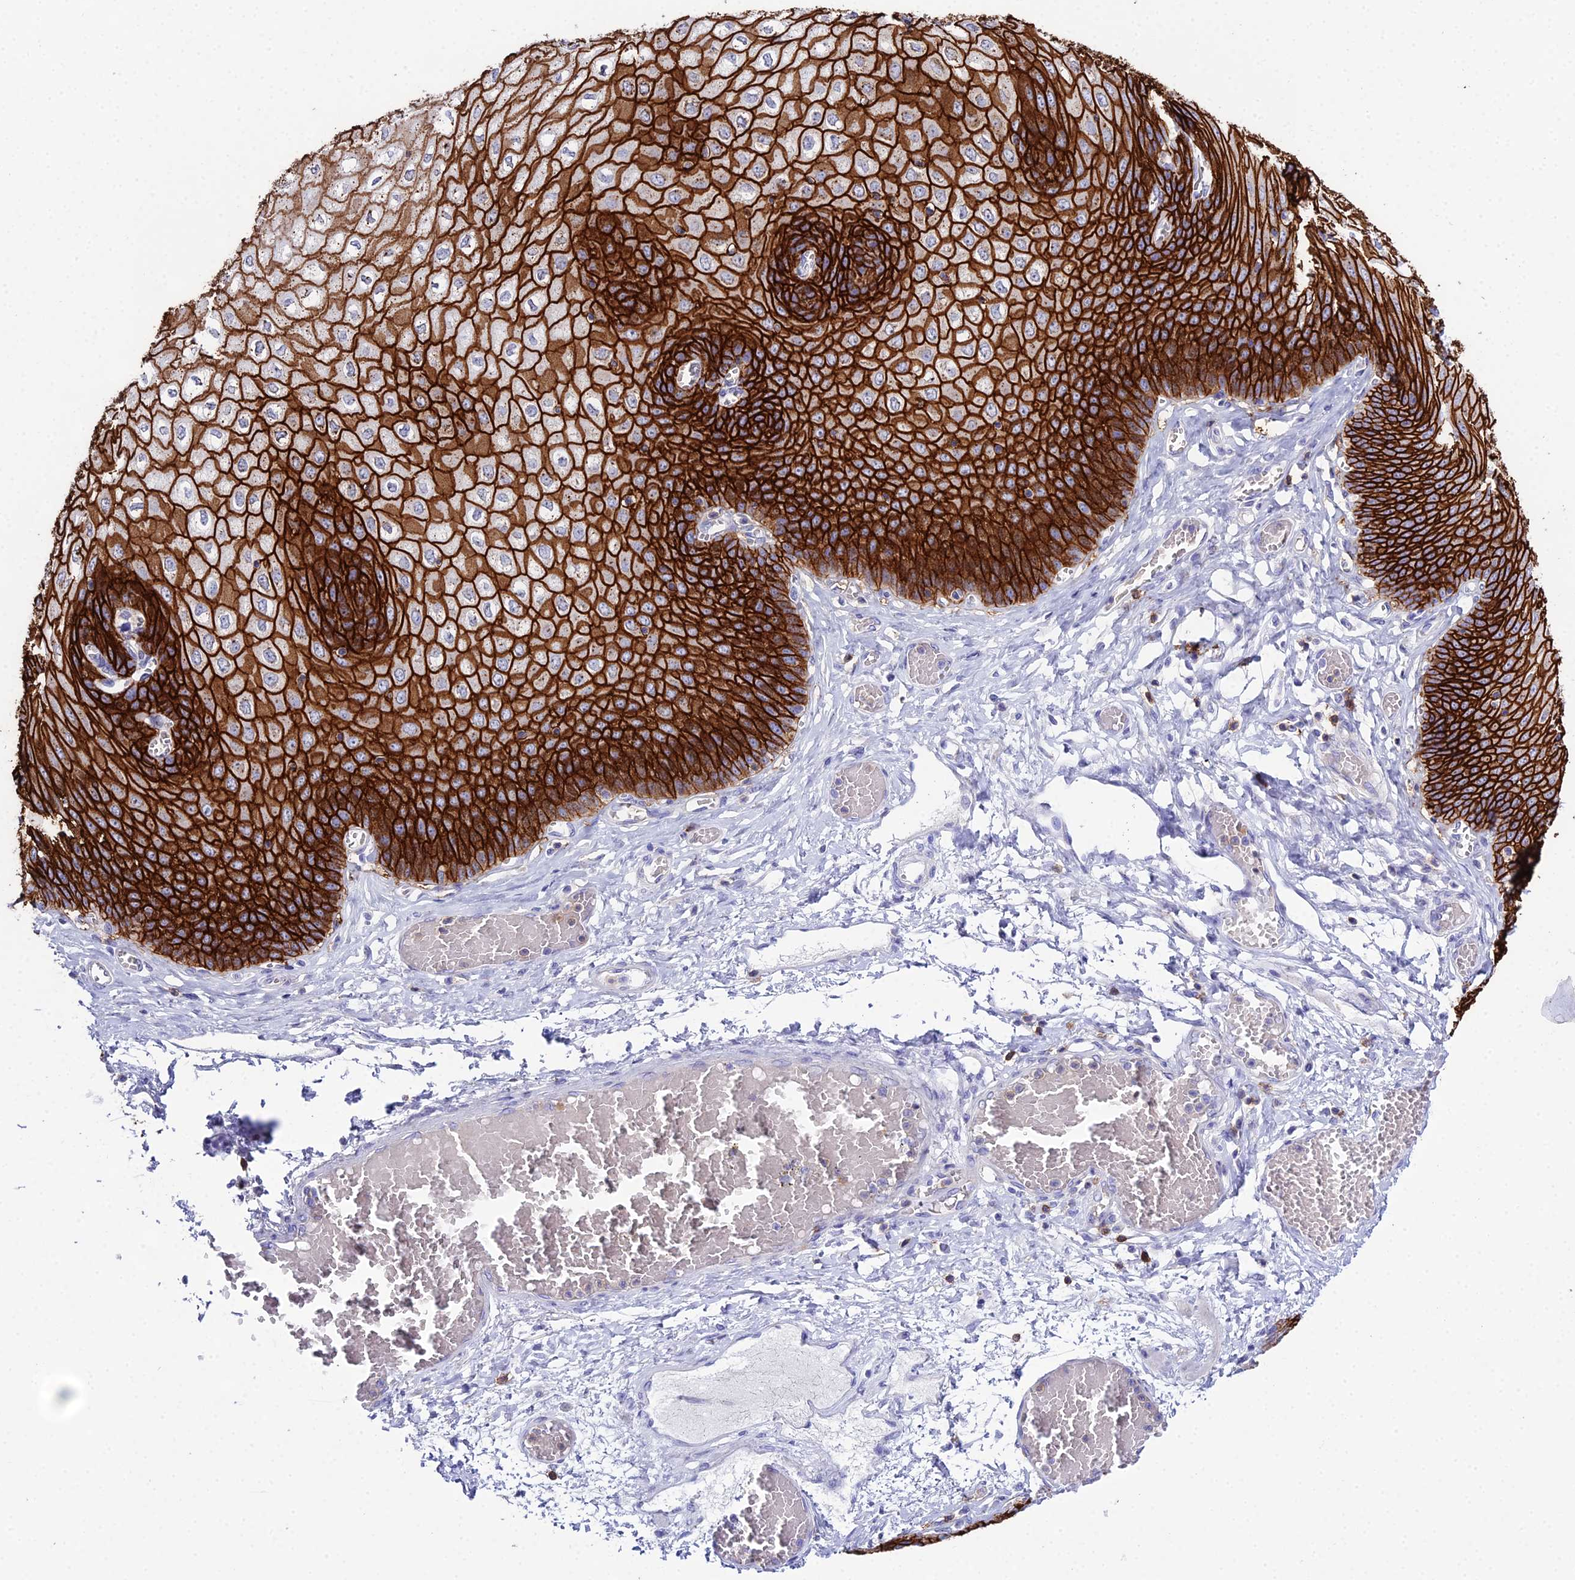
{"staining": {"intensity": "strong", "quantity": ">75%", "location": "cytoplasmic/membranous"}, "tissue": "esophagus", "cell_type": "Squamous epithelial cells", "image_type": "normal", "snomed": [{"axis": "morphology", "description": "Normal tissue, NOS"}, {"axis": "topography", "description": "Esophagus"}], "caption": "The micrograph shows immunohistochemical staining of benign esophagus. There is strong cytoplasmic/membranous expression is present in about >75% of squamous epithelial cells. Nuclei are stained in blue.", "gene": "OR1Q1", "patient": {"sex": "male", "age": 60}}